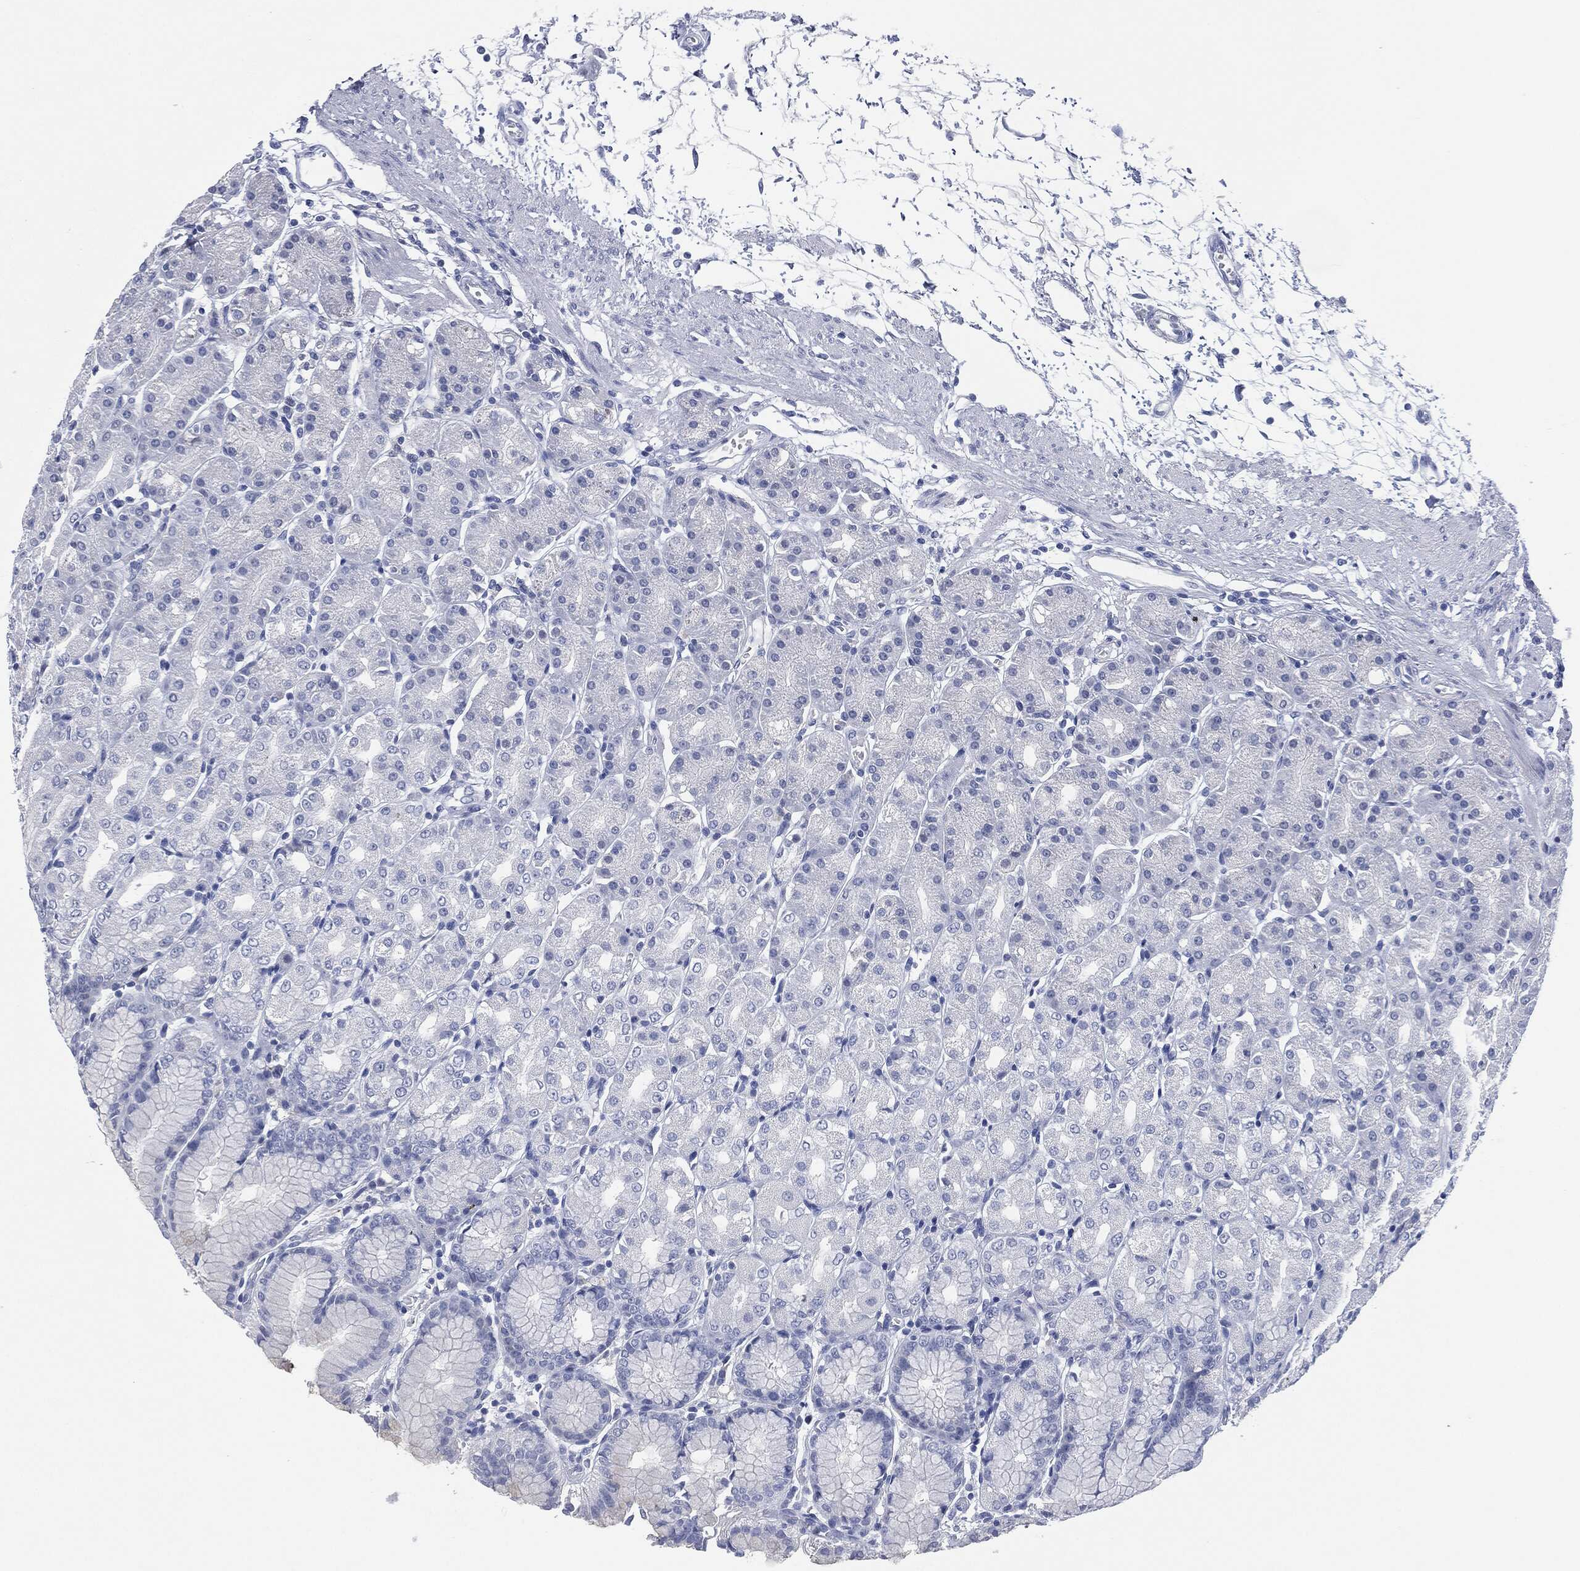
{"staining": {"intensity": "negative", "quantity": "none", "location": "none"}, "tissue": "stomach", "cell_type": "Glandular cells", "image_type": "normal", "snomed": [{"axis": "morphology", "description": "Normal tissue, NOS"}, {"axis": "morphology", "description": "Adenocarcinoma, NOS"}, {"axis": "topography", "description": "Stomach"}], "caption": "Immunohistochemistry (IHC) of unremarkable human stomach demonstrates no expression in glandular cells. (Brightfield microscopy of DAB immunohistochemistry at high magnification).", "gene": "MUC16", "patient": {"sex": "female", "age": 81}}